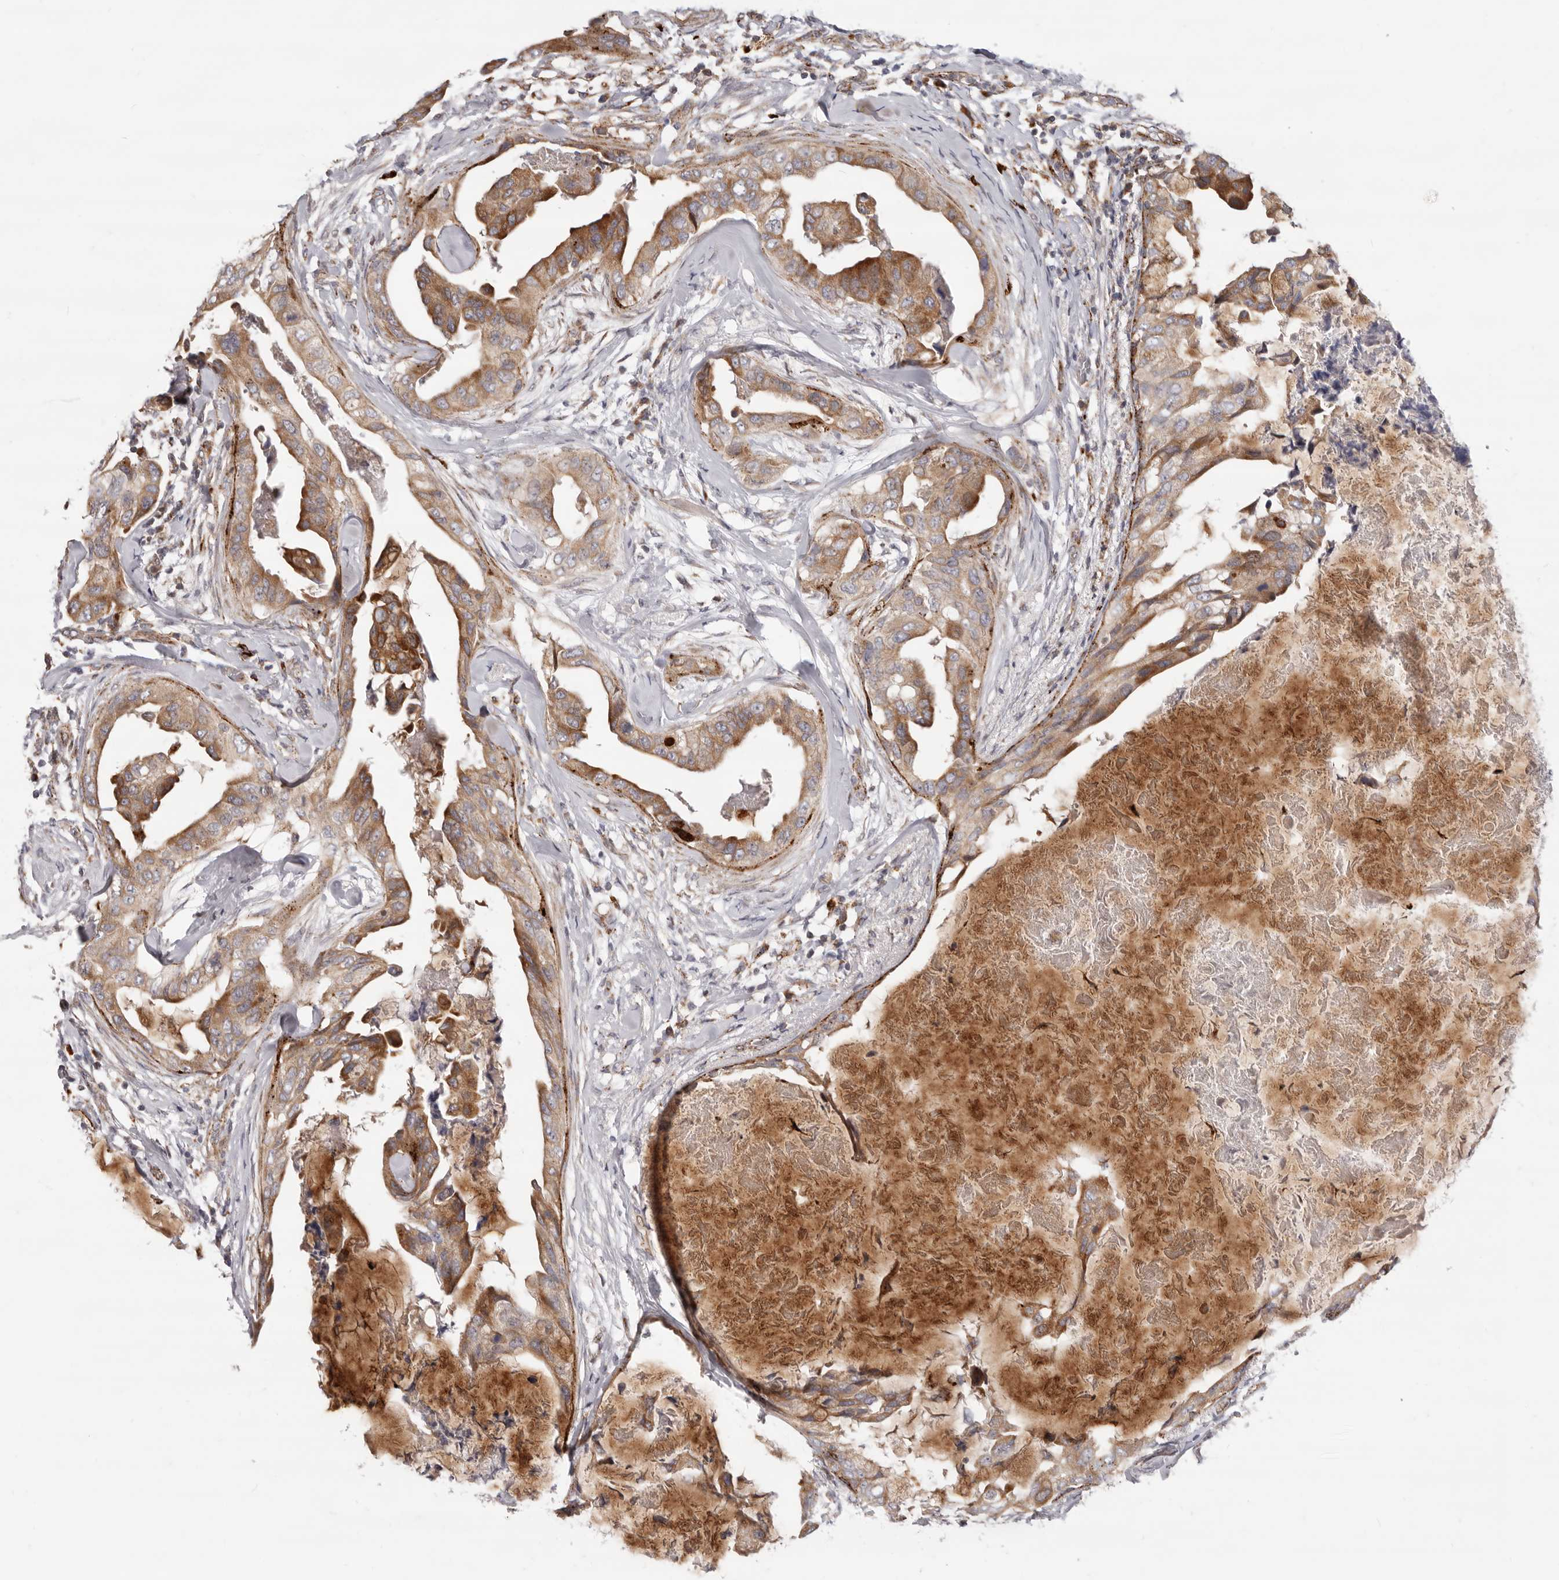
{"staining": {"intensity": "moderate", "quantity": ">75%", "location": "cytoplasmic/membranous"}, "tissue": "breast cancer", "cell_type": "Tumor cells", "image_type": "cancer", "snomed": [{"axis": "morphology", "description": "Duct carcinoma"}, {"axis": "topography", "description": "Breast"}], "caption": "A high-resolution photomicrograph shows IHC staining of breast invasive ductal carcinoma, which demonstrates moderate cytoplasmic/membranous expression in about >75% of tumor cells.", "gene": "TOR3A", "patient": {"sex": "female", "age": 40}}